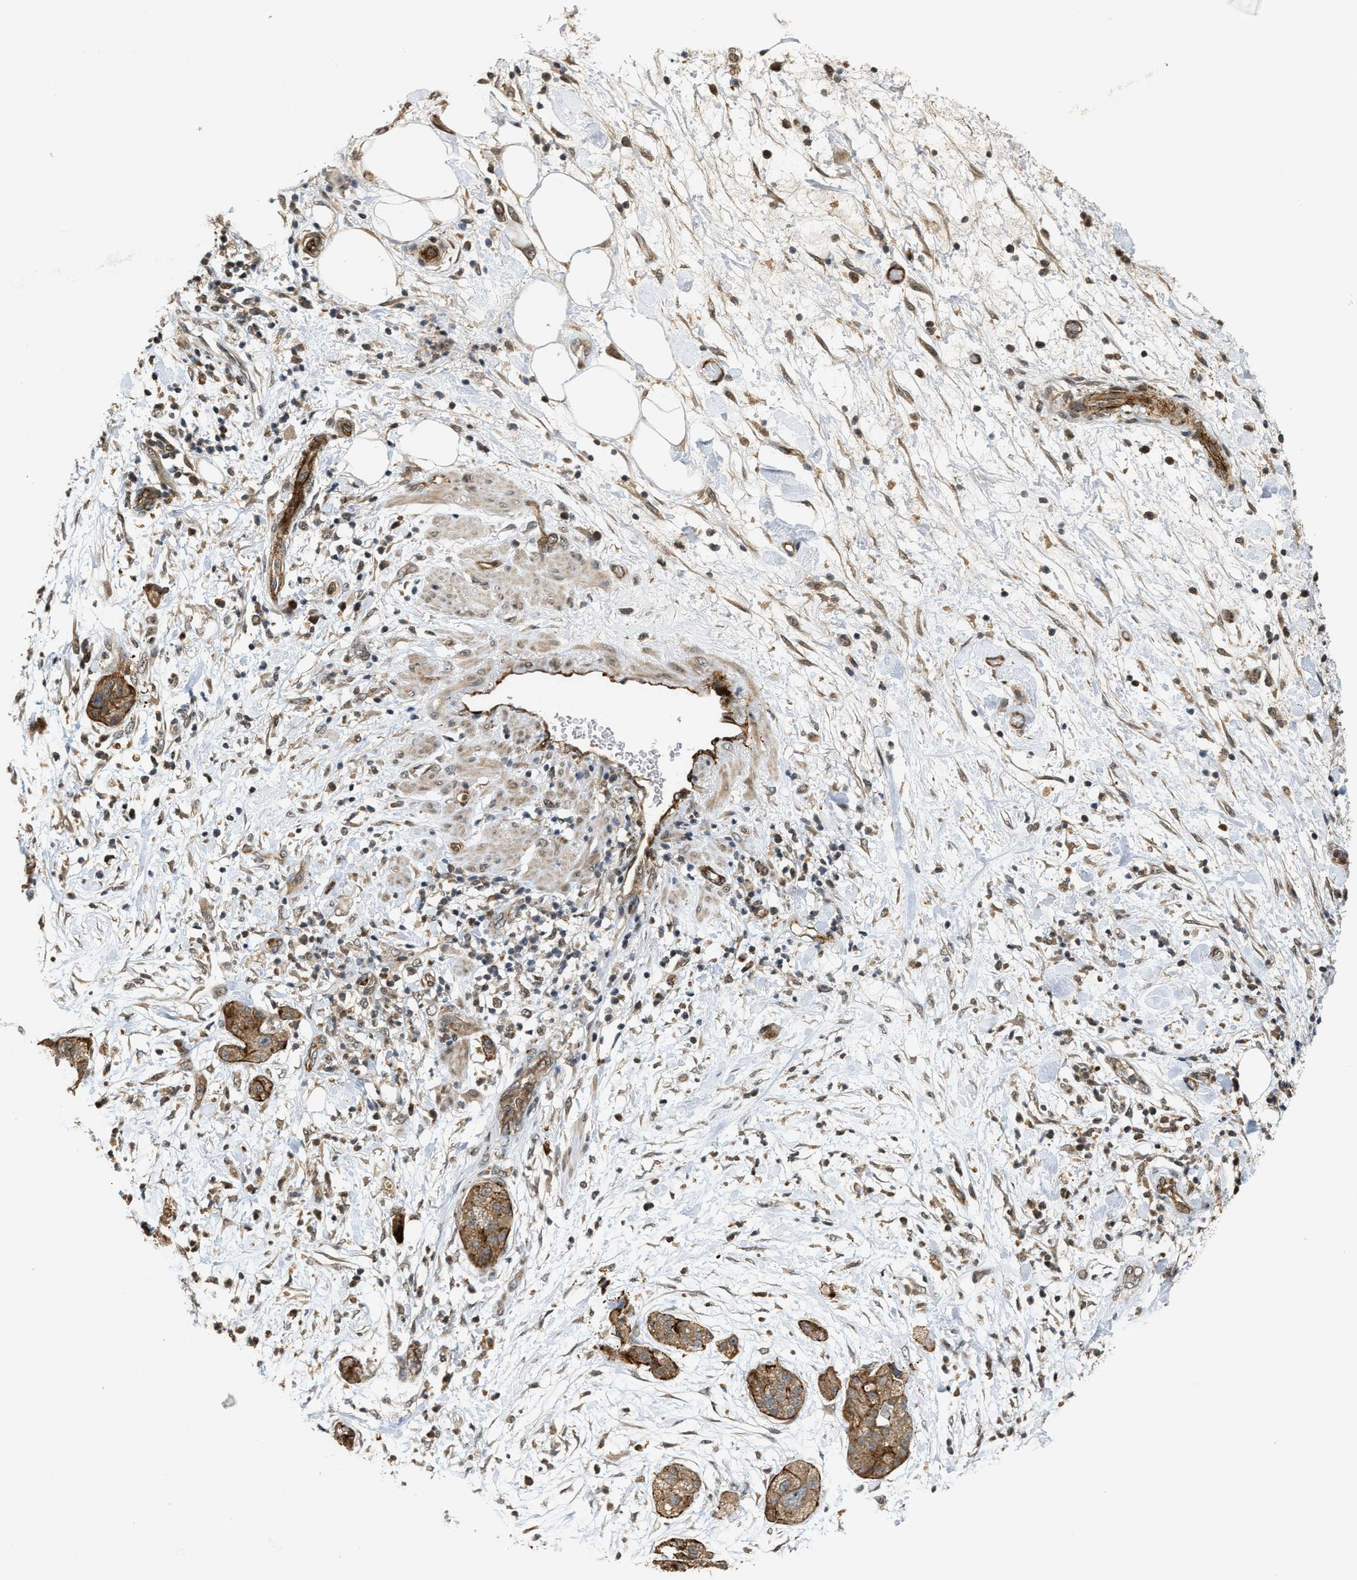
{"staining": {"intensity": "moderate", "quantity": ">75%", "location": "cytoplasmic/membranous"}, "tissue": "pancreatic cancer", "cell_type": "Tumor cells", "image_type": "cancer", "snomed": [{"axis": "morphology", "description": "Adenocarcinoma, NOS"}, {"axis": "topography", "description": "Pancreas"}], "caption": "This photomicrograph shows immunohistochemistry staining of human pancreatic adenocarcinoma, with medium moderate cytoplasmic/membranous expression in about >75% of tumor cells.", "gene": "DPF2", "patient": {"sex": "female", "age": 78}}